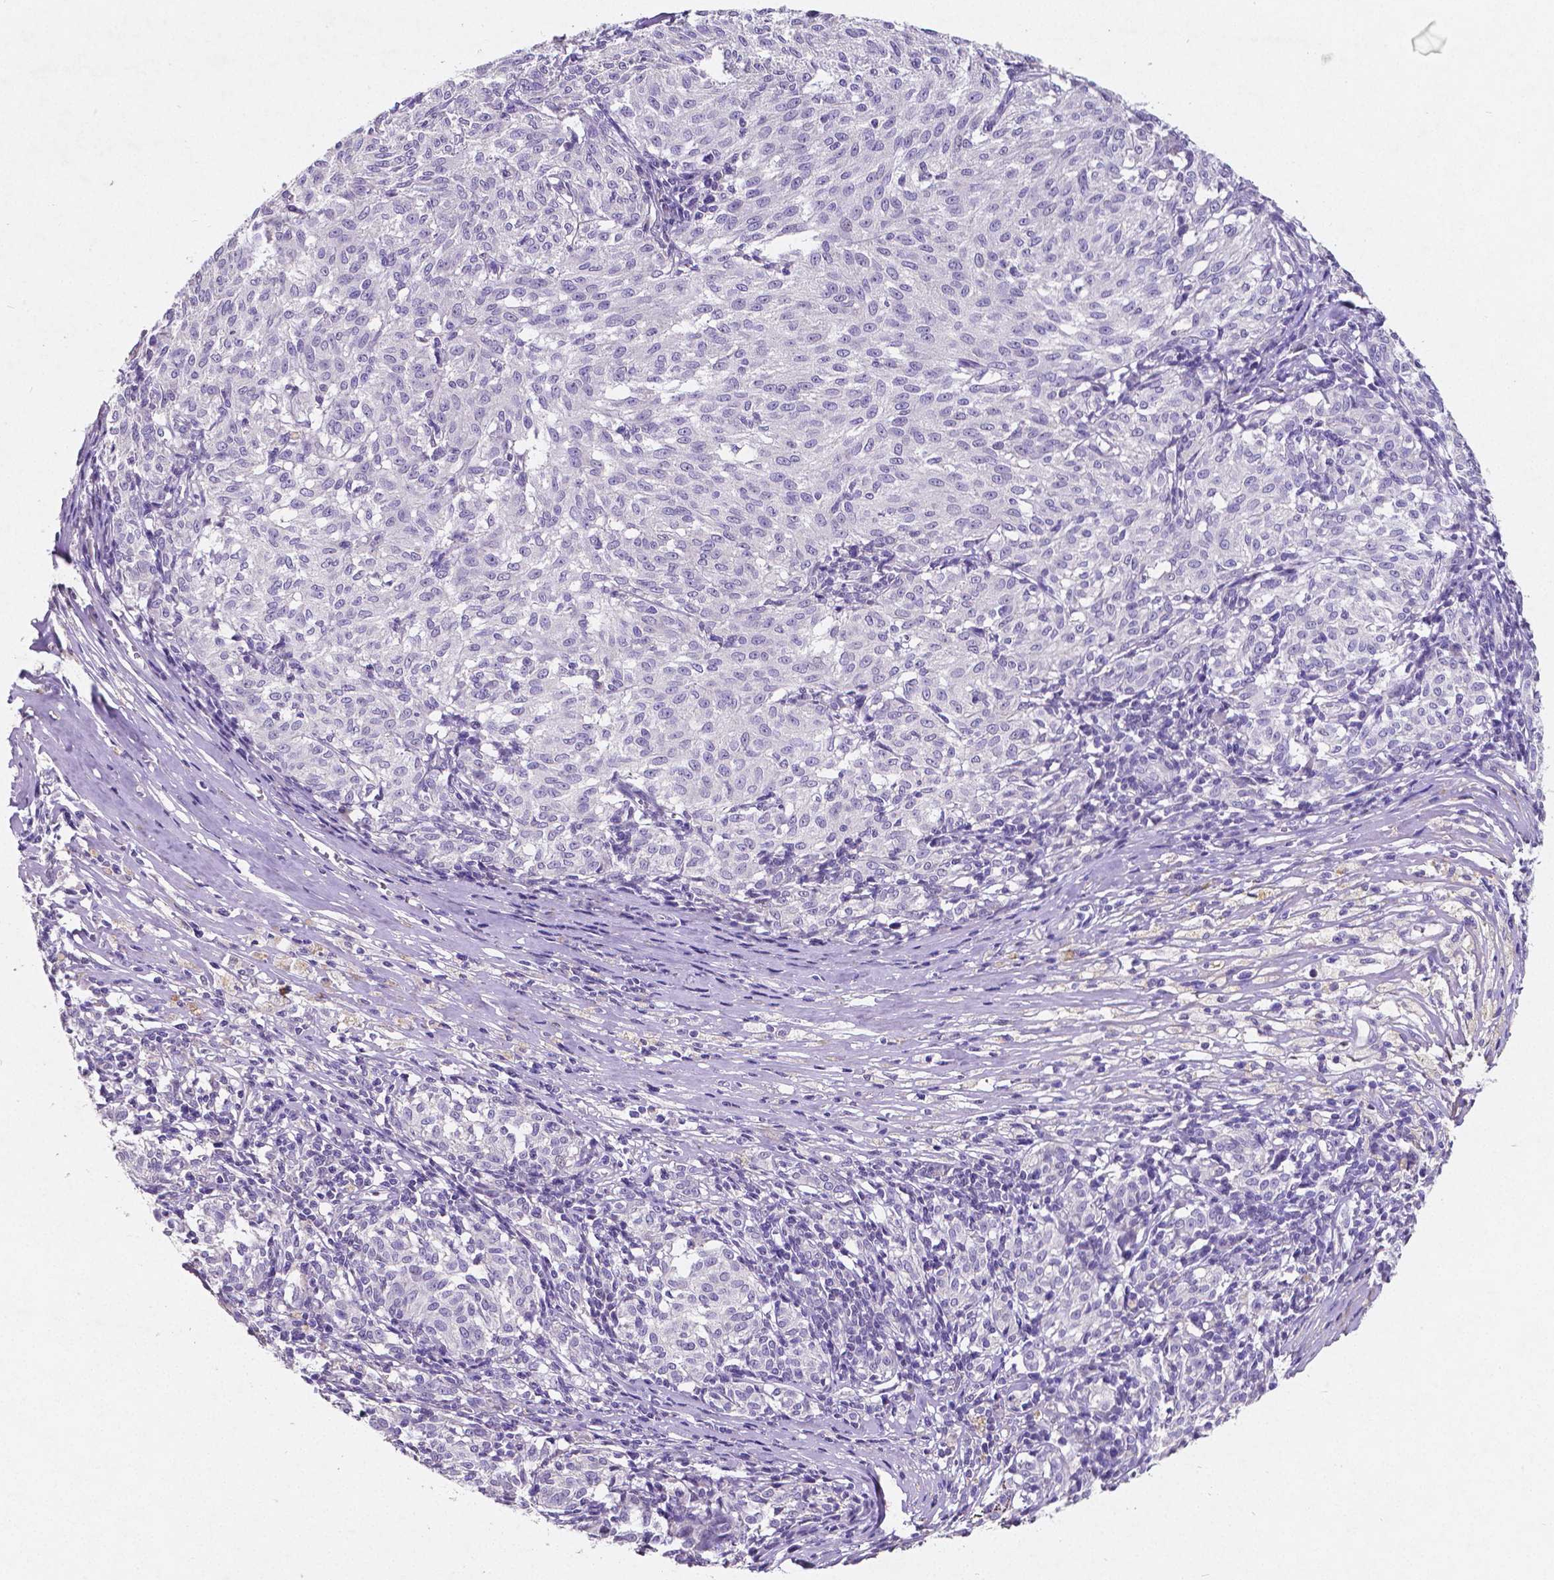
{"staining": {"intensity": "negative", "quantity": "none", "location": "none"}, "tissue": "melanoma", "cell_type": "Tumor cells", "image_type": "cancer", "snomed": [{"axis": "morphology", "description": "Malignant melanoma, NOS"}, {"axis": "topography", "description": "Skin"}], "caption": "A high-resolution micrograph shows IHC staining of melanoma, which displays no significant positivity in tumor cells.", "gene": "SATB2", "patient": {"sex": "female", "age": 72}}